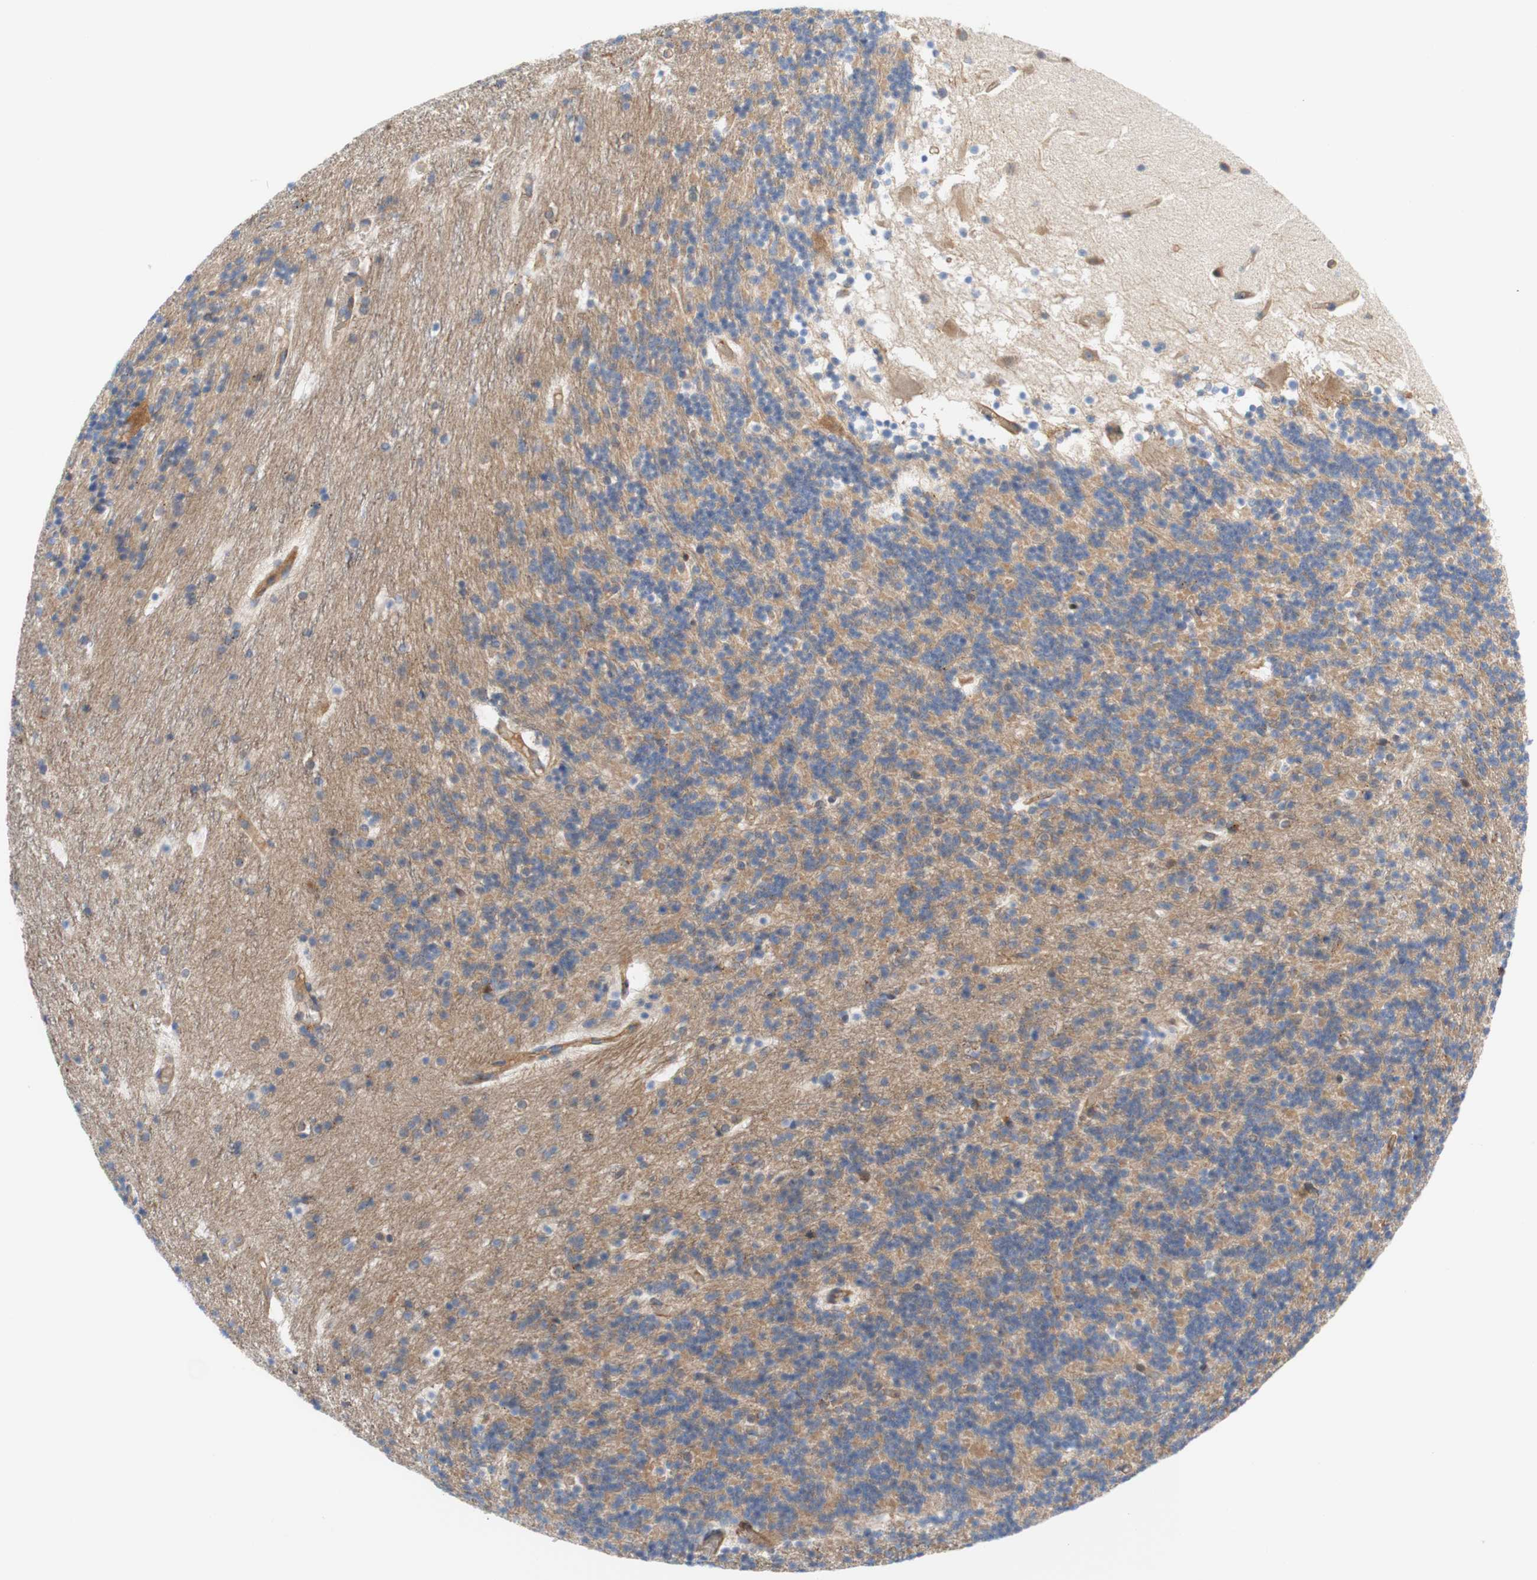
{"staining": {"intensity": "weak", "quantity": ">75%", "location": "cytoplasmic/membranous"}, "tissue": "cerebellum", "cell_type": "Cells in granular layer", "image_type": "normal", "snomed": [{"axis": "morphology", "description": "Normal tissue, NOS"}, {"axis": "topography", "description": "Cerebellum"}], "caption": "This image reveals benign cerebellum stained with IHC to label a protein in brown. The cytoplasmic/membranous of cells in granular layer show weak positivity for the protein. Nuclei are counter-stained blue.", "gene": "STOM", "patient": {"sex": "male", "age": 45}}